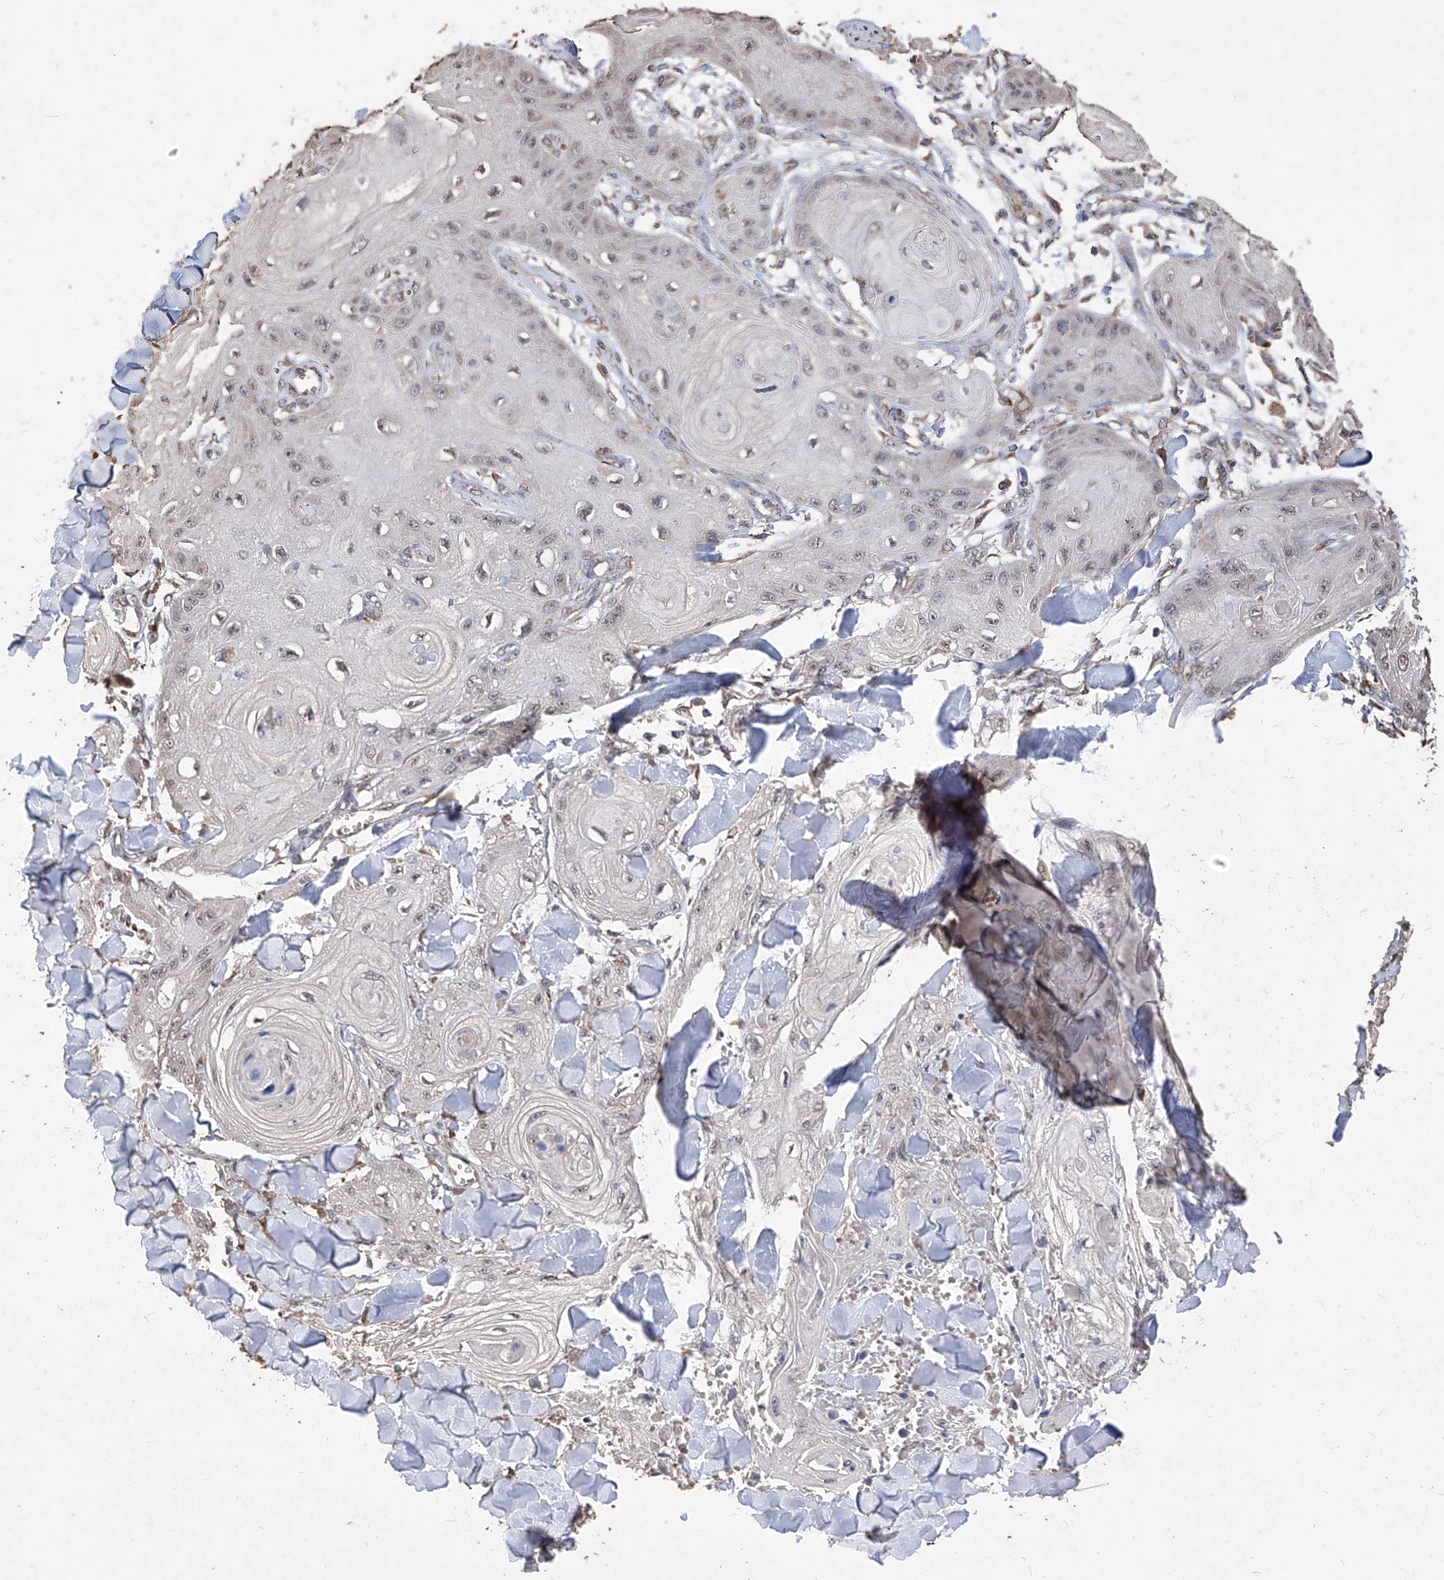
{"staining": {"intensity": "negative", "quantity": "none", "location": "none"}, "tissue": "skin cancer", "cell_type": "Tumor cells", "image_type": "cancer", "snomed": [{"axis": "morphology", "description": "Squamous cell carcinoma, NOS"}, {"axis": "topography", "description": "Skin"}], "caption": "Skin squamous cell carcinoma stained for a protein using immunohistochemistry (IHC) displays no positivity tumor cells.", "gene": "EML1", "patient": {"sex": "male", "age": 74}}